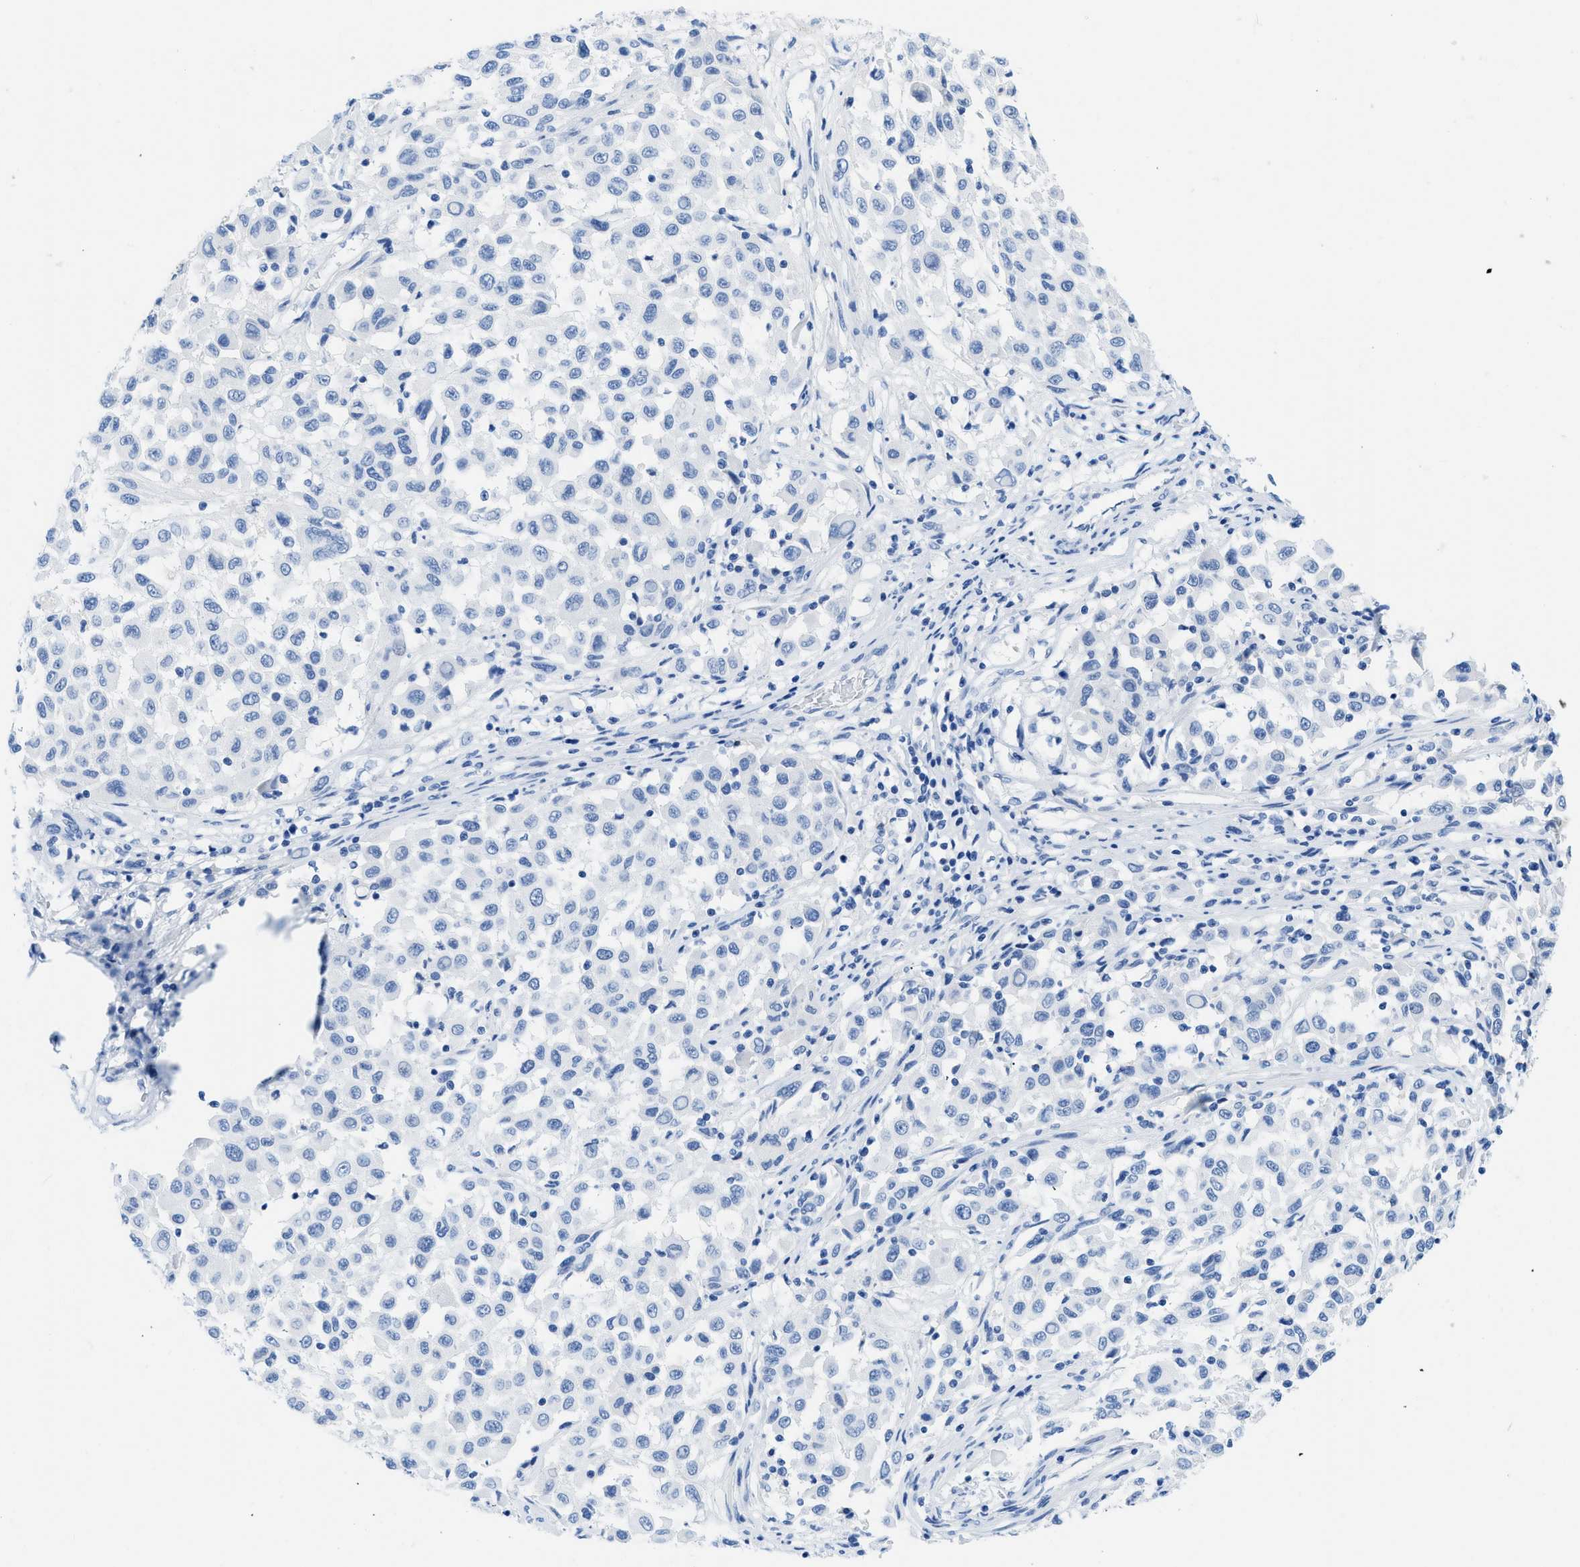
{"staining": {"intensity": "negative", "quantity": "none", "location": "none"}, "tissue": "melanoma", "cell_type": "Tumor cells", "image_type": "cancer", "snomed": [{"axis": "morphology", "description": "Malignant melanoma, Metastatic site"}, {"axis": "topography", "description": "Lymph node"}], "caption": "IHC of melanoma displays no staining in tumor cells. Brightfield microscopy of immunohistochemistry stained with DAB (brown) and hematoxylin (blue), captured at high magnification.", "gene": "COL3A1", "patient": {"sex": "male", "age": 61}}